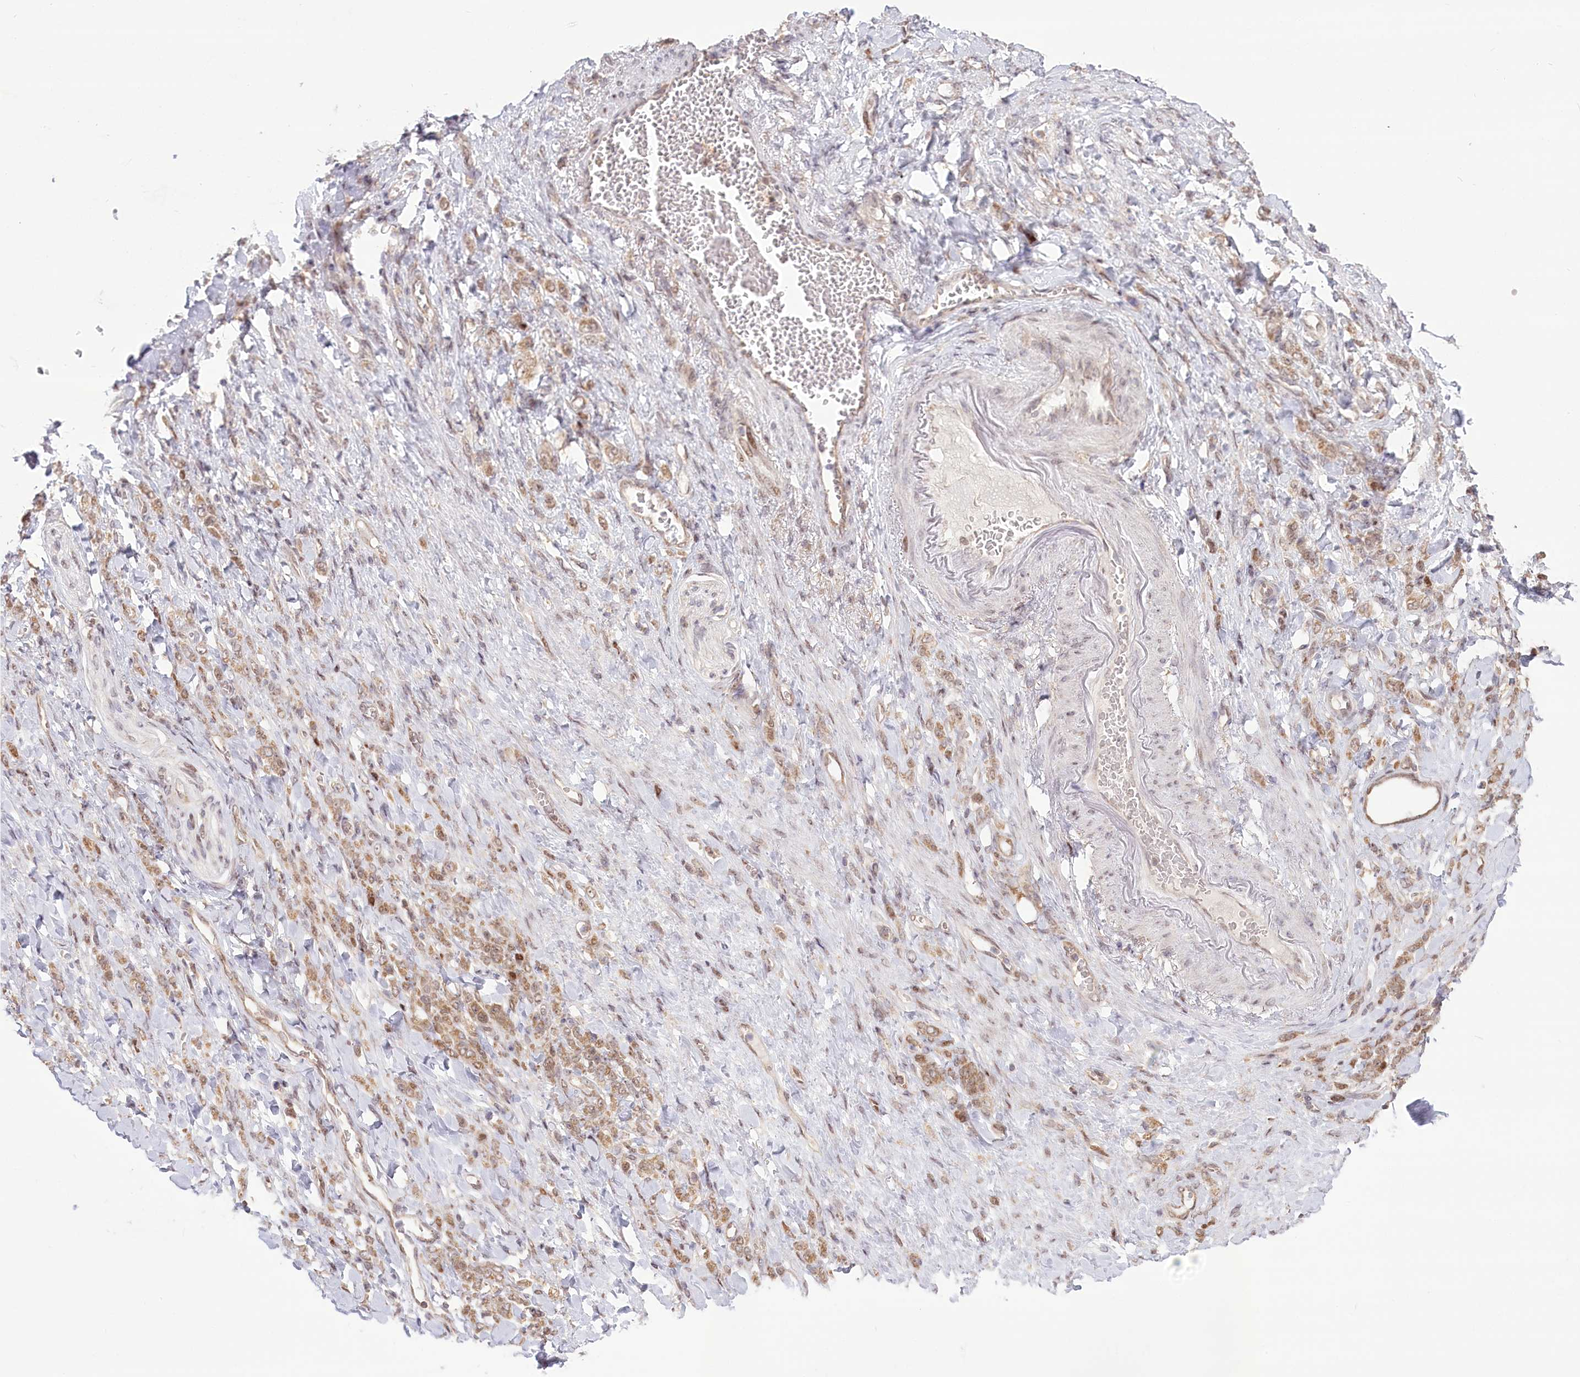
{"staining": {"intensity": "moderate", "quantity": ">75%", "location": "cytoplasmic/membranous"}, "tissue": "stomach cancer", "cell_type": "Tumor cells", "image_type": "cancer", "snomed": [{"axis": "morphology", "description": "Normal tissue, NOS"}, {"axis": "morphology", "description": "Adenocarcinoma, NOS"}, {"axis": "topography", "description": "Stomach"}], "caption": "Stomach cancer (adenocarcinoma) stained for a protein (brown) shows moderate cytoplasmic/membranous positive positivity in about >75% of tumor cells.", "gene": "PYURF", "patient": {"sex": "male", "age": 82}}